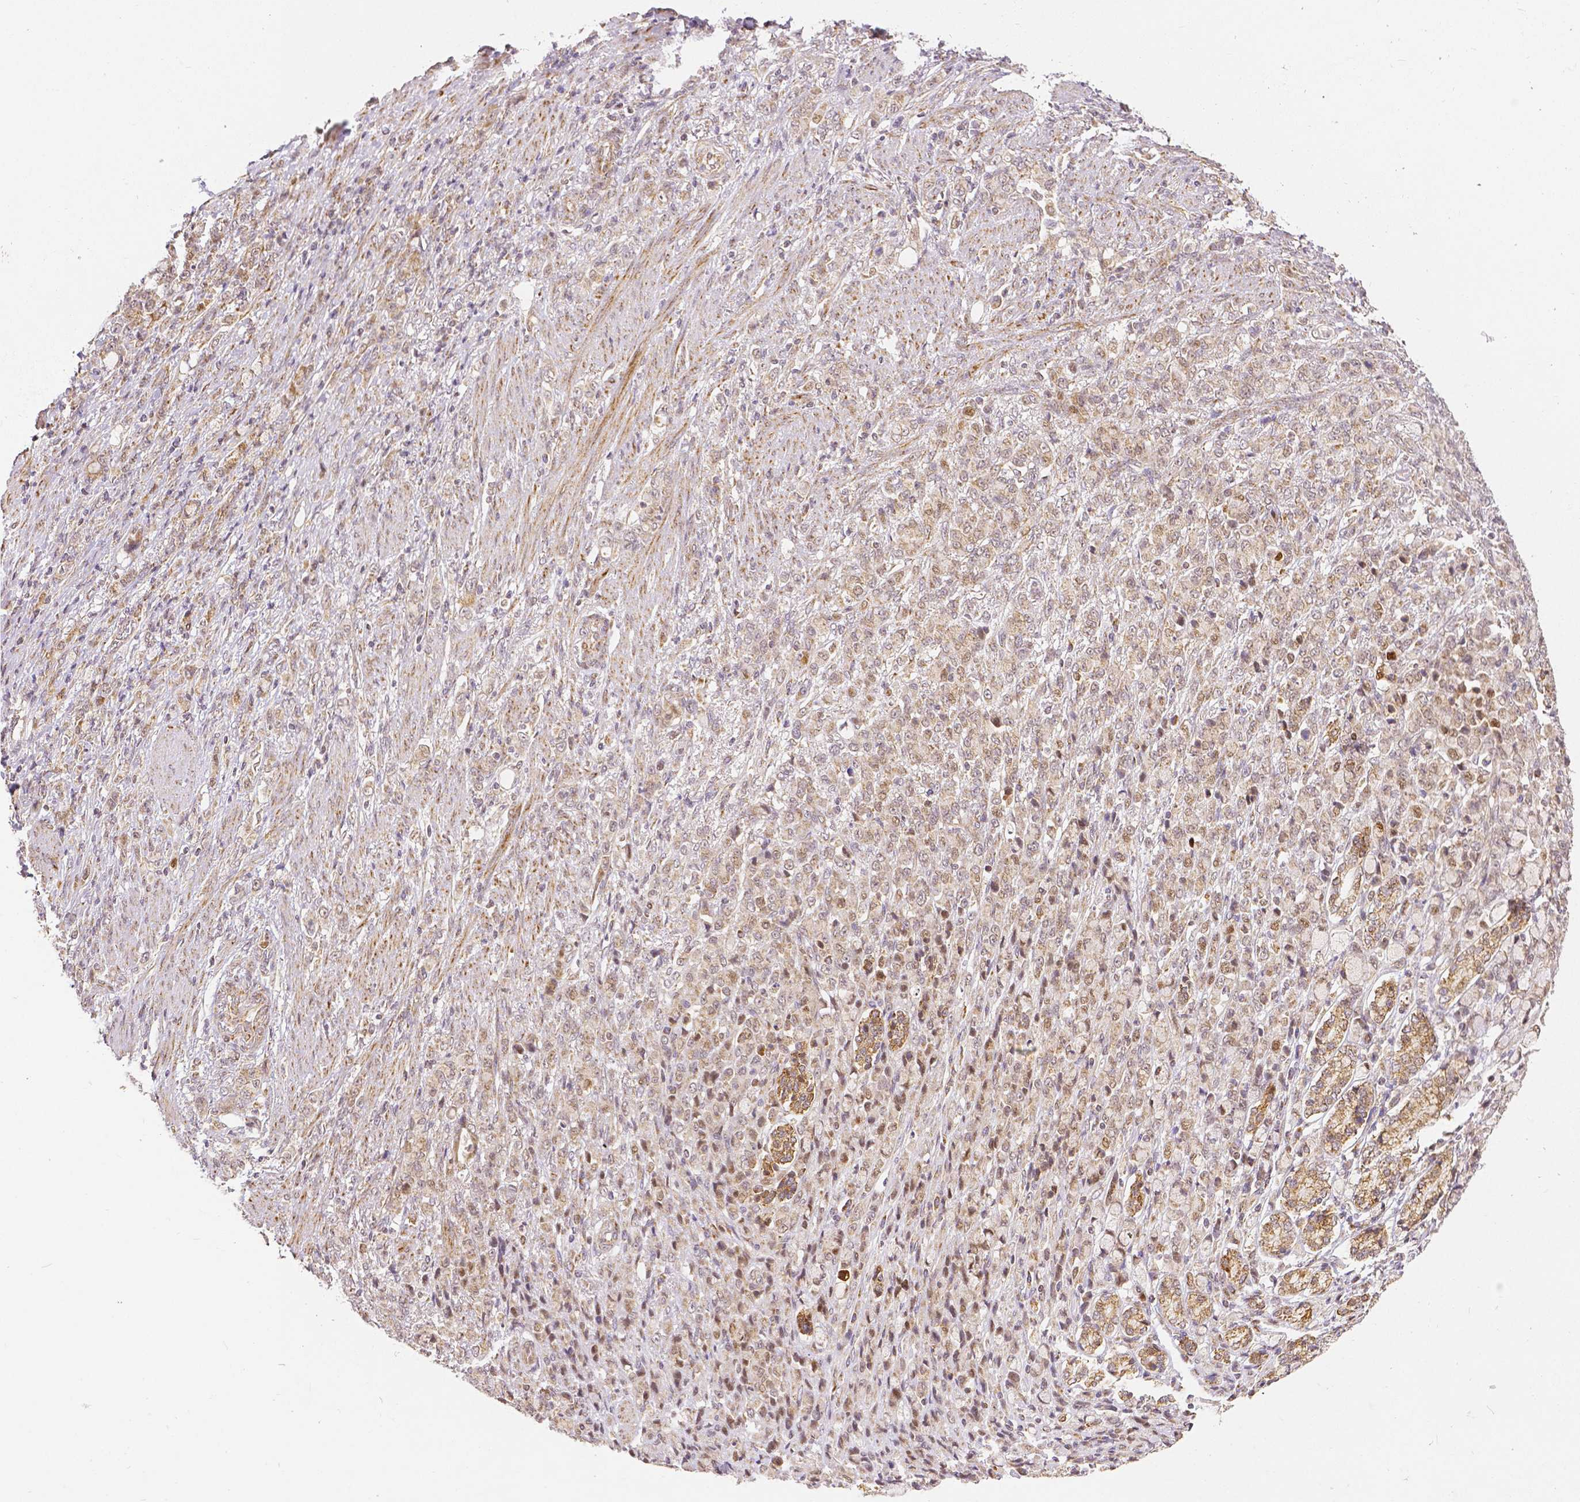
{"staining": {"intensity": "weak", "quantity": ">75%", "location": "cytoplasmic/membranous,nuclear"}, "tissue": "stomach cancer", "cell_type": "Tumor cells", "image_type": "cancer", "snomed": [{"axis": "morphology", "description": "Adenocarcinoma, NOS"}, {"axis": "topography", "description": "Stomach"}], "caption": "About >75% of tumor cells in human stomach cancer (adenocarcinoma) exhibit weak cytoplasmic/membranous and nuclear protein staining as visualized by brown immunohistochemical staining.", "gene": "RHOT1", "patient": {"sex": "female", "age": 79}}